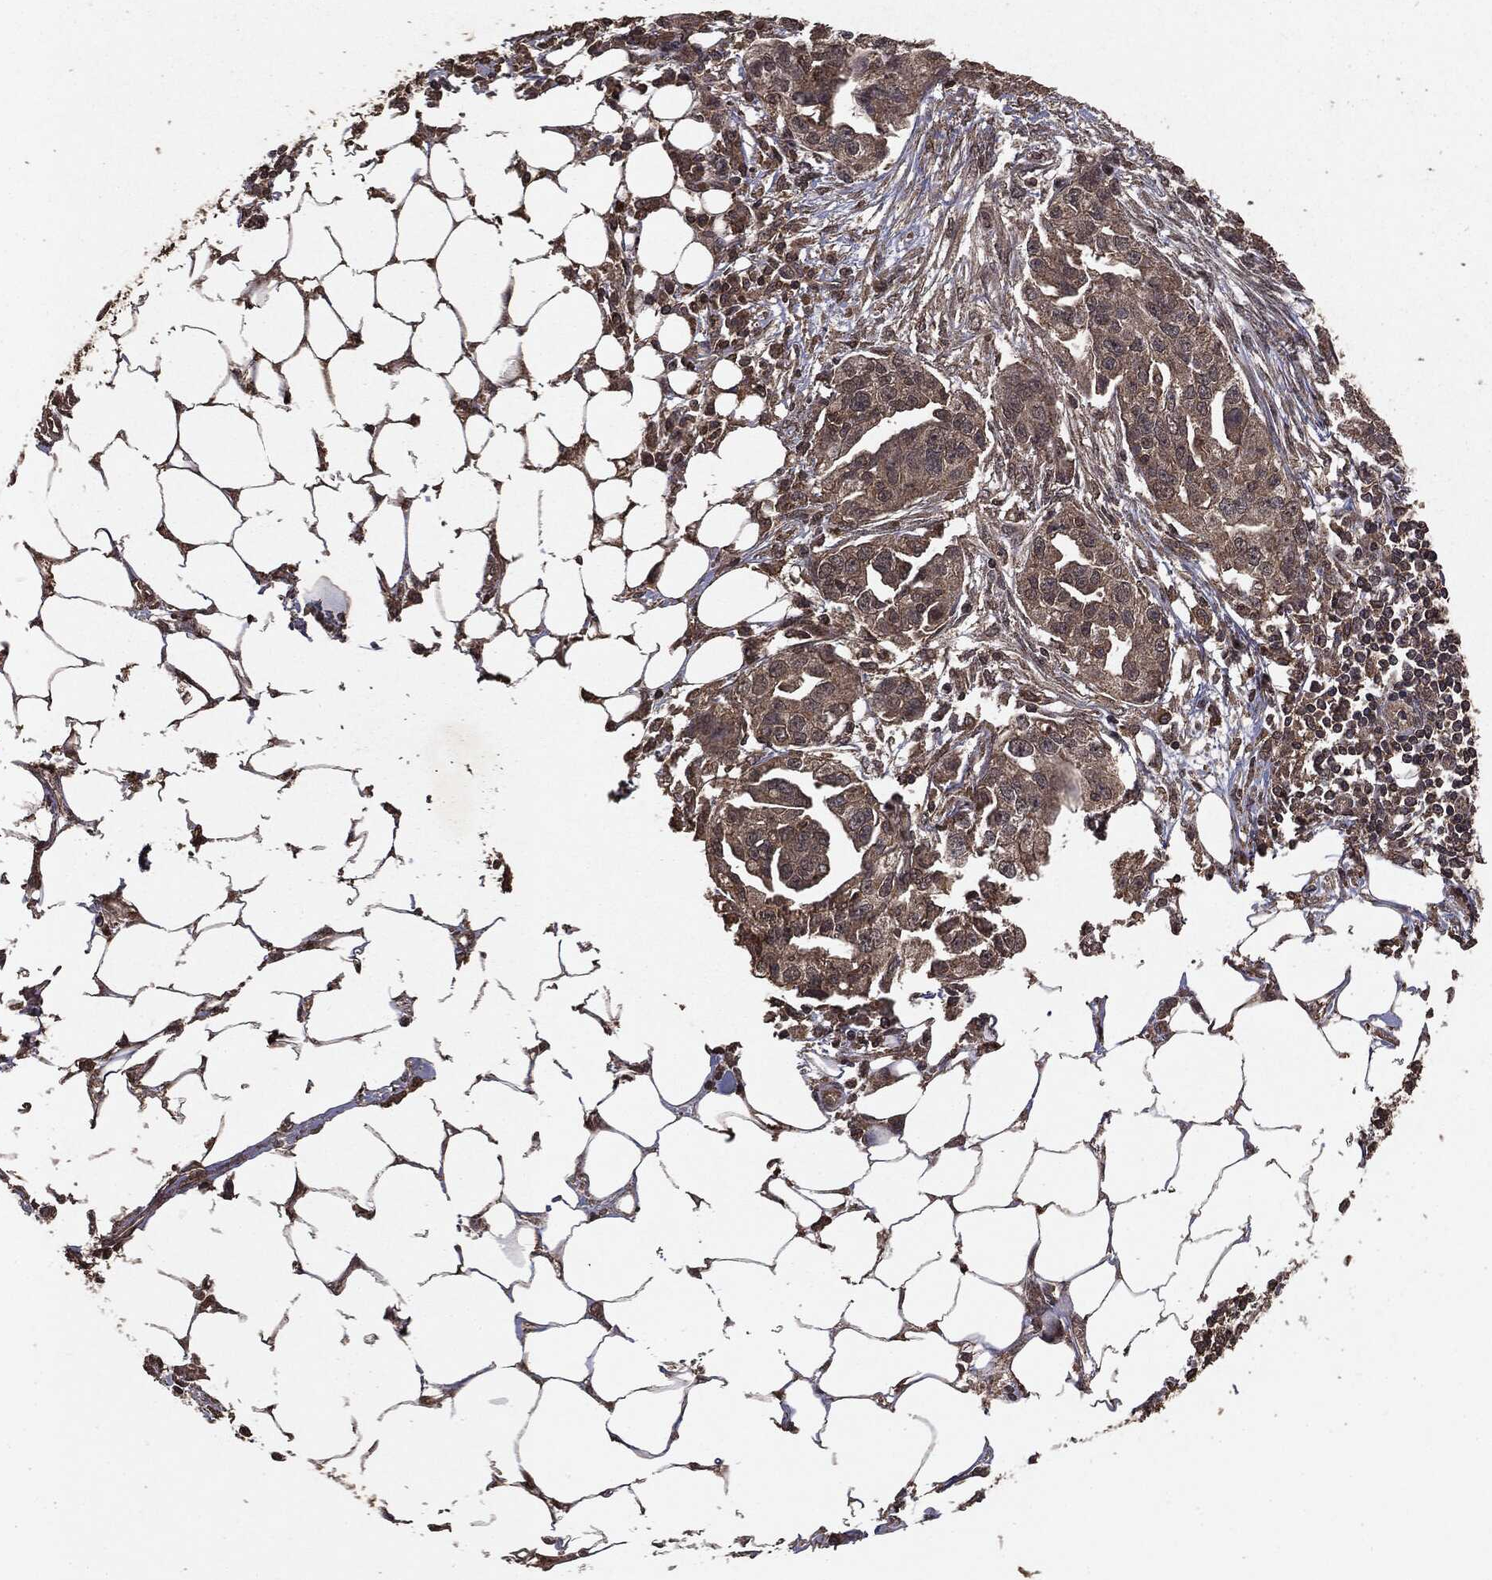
{"staining": {"intensity": "weak", "quantity": "25%-75%", "location": "cytoplasmic/membranous"}, "tissue": "ovarian cancer", "cell_type": "Tumor cells", "image_type": "cancer", "snomed": [{"axis": "morphology", "description": "Carcinoma, endometroid"}, {"axis": "morphology", "description": "Cystadenocarcinoma, serous, NOS"}, {"axis": "topography", "description": "Ovary"}], "caption": "The histopathology image displays staining of ovarian endometroid carcinoma, revealing weak cytoplasmic/membranous protein expression (brown color) within tumor cells.", "gene": "NME1", "patient": {"sex": "female", "age": 45}}